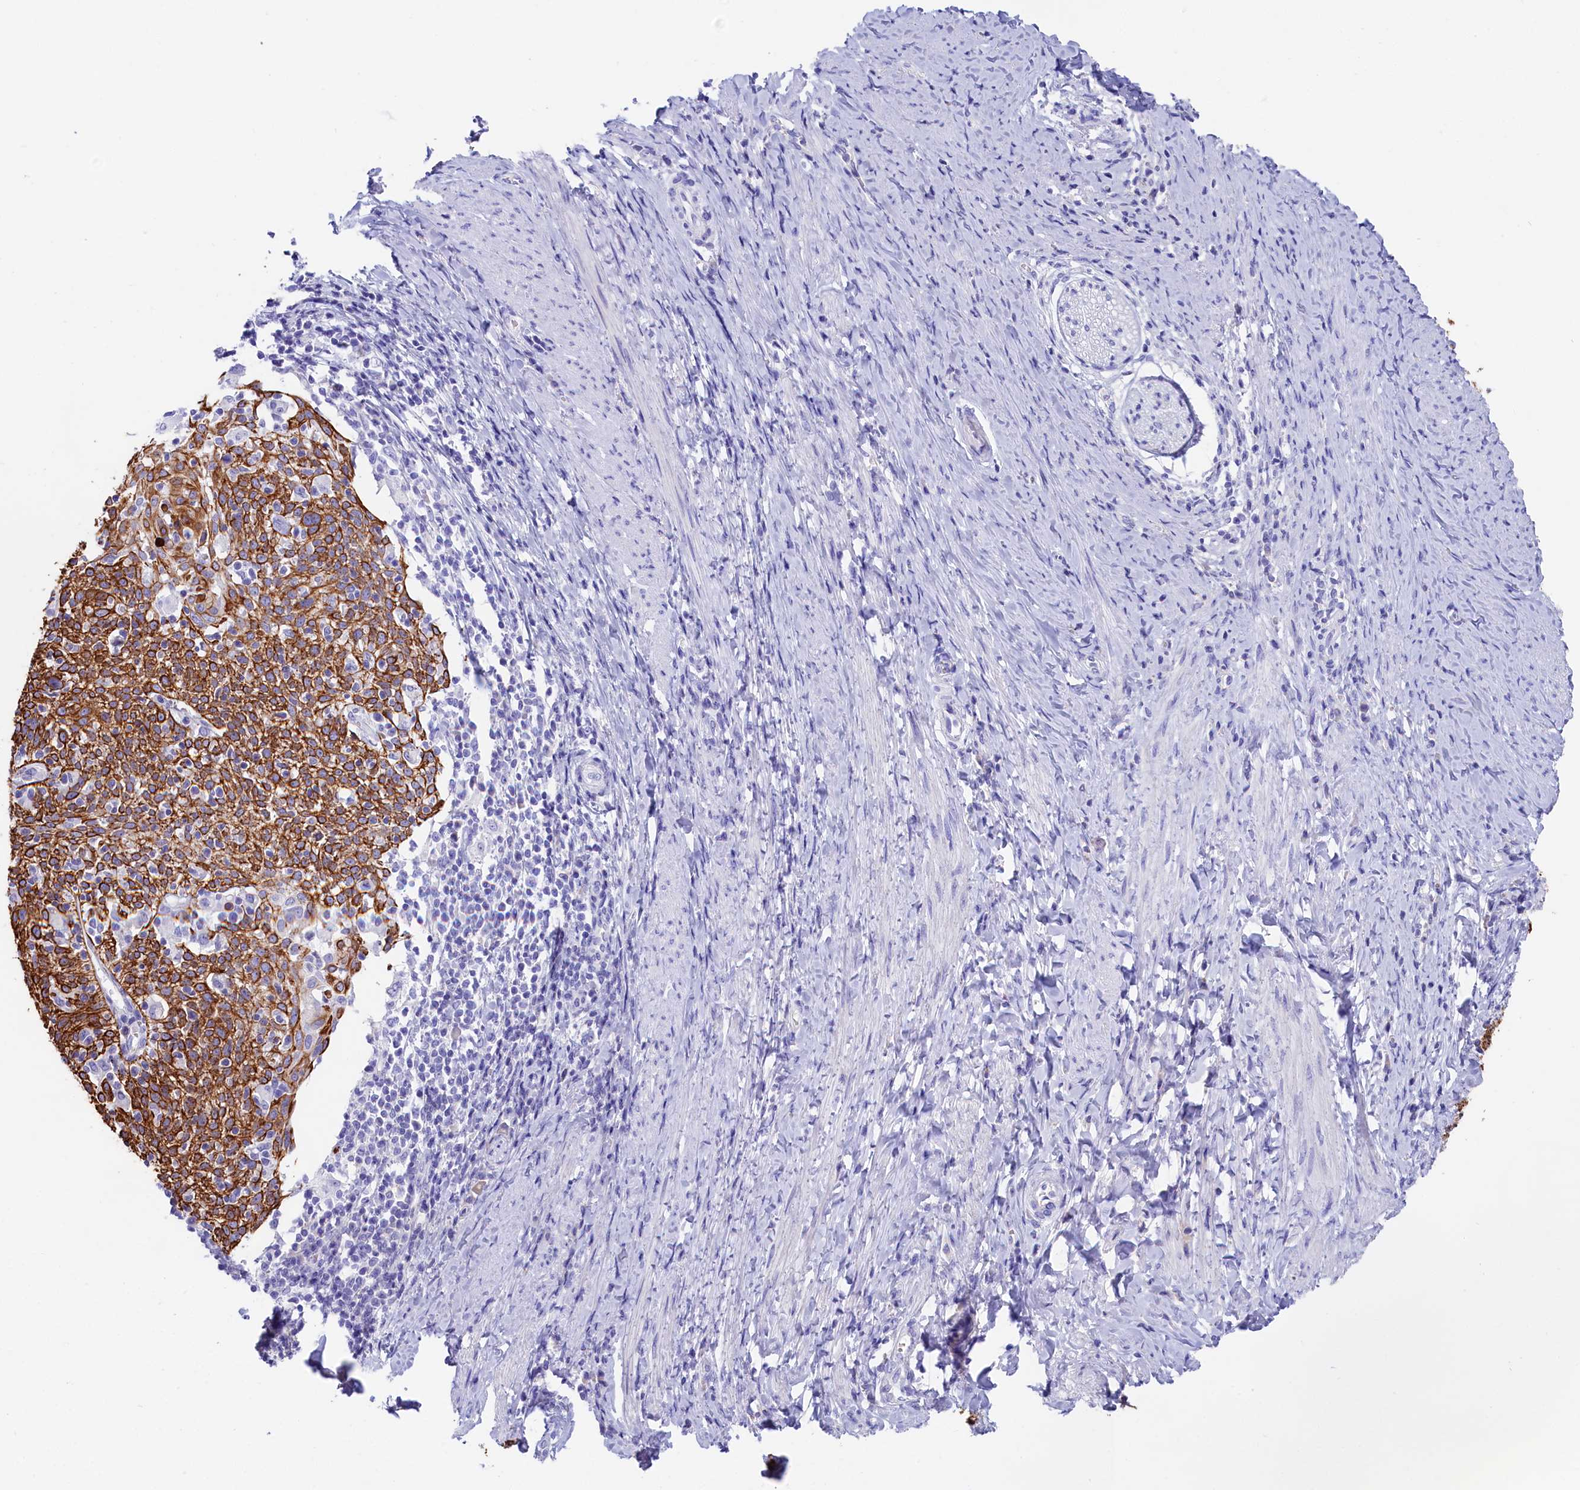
{"staining": {"intensity": "strong", "quantity": ">75%", "location": "cytoplasmic/membranous"}, "tissue": "cervical cancer", "cell_type": "Tumor cells", "image_type": "cancer", "snomed": [{"axis": "morphology", "description": "Squamous cell carcinoma, NOS"}, {"axis": "topography", "description": "Cervix"}], "caption": "Immunohistochemical staining of cervical cancer (squamous cell carcinoma) reveals high levels of strong cytoplasmic/membranous positivity in approximately >75% of tumor cells. Using DAB (brown) and hematoxylin (blue) stains, captured at high magnification using brightfield microscopy.", "gene": "SULT2A1", "patient": {"sex": "female", "age": 52}}